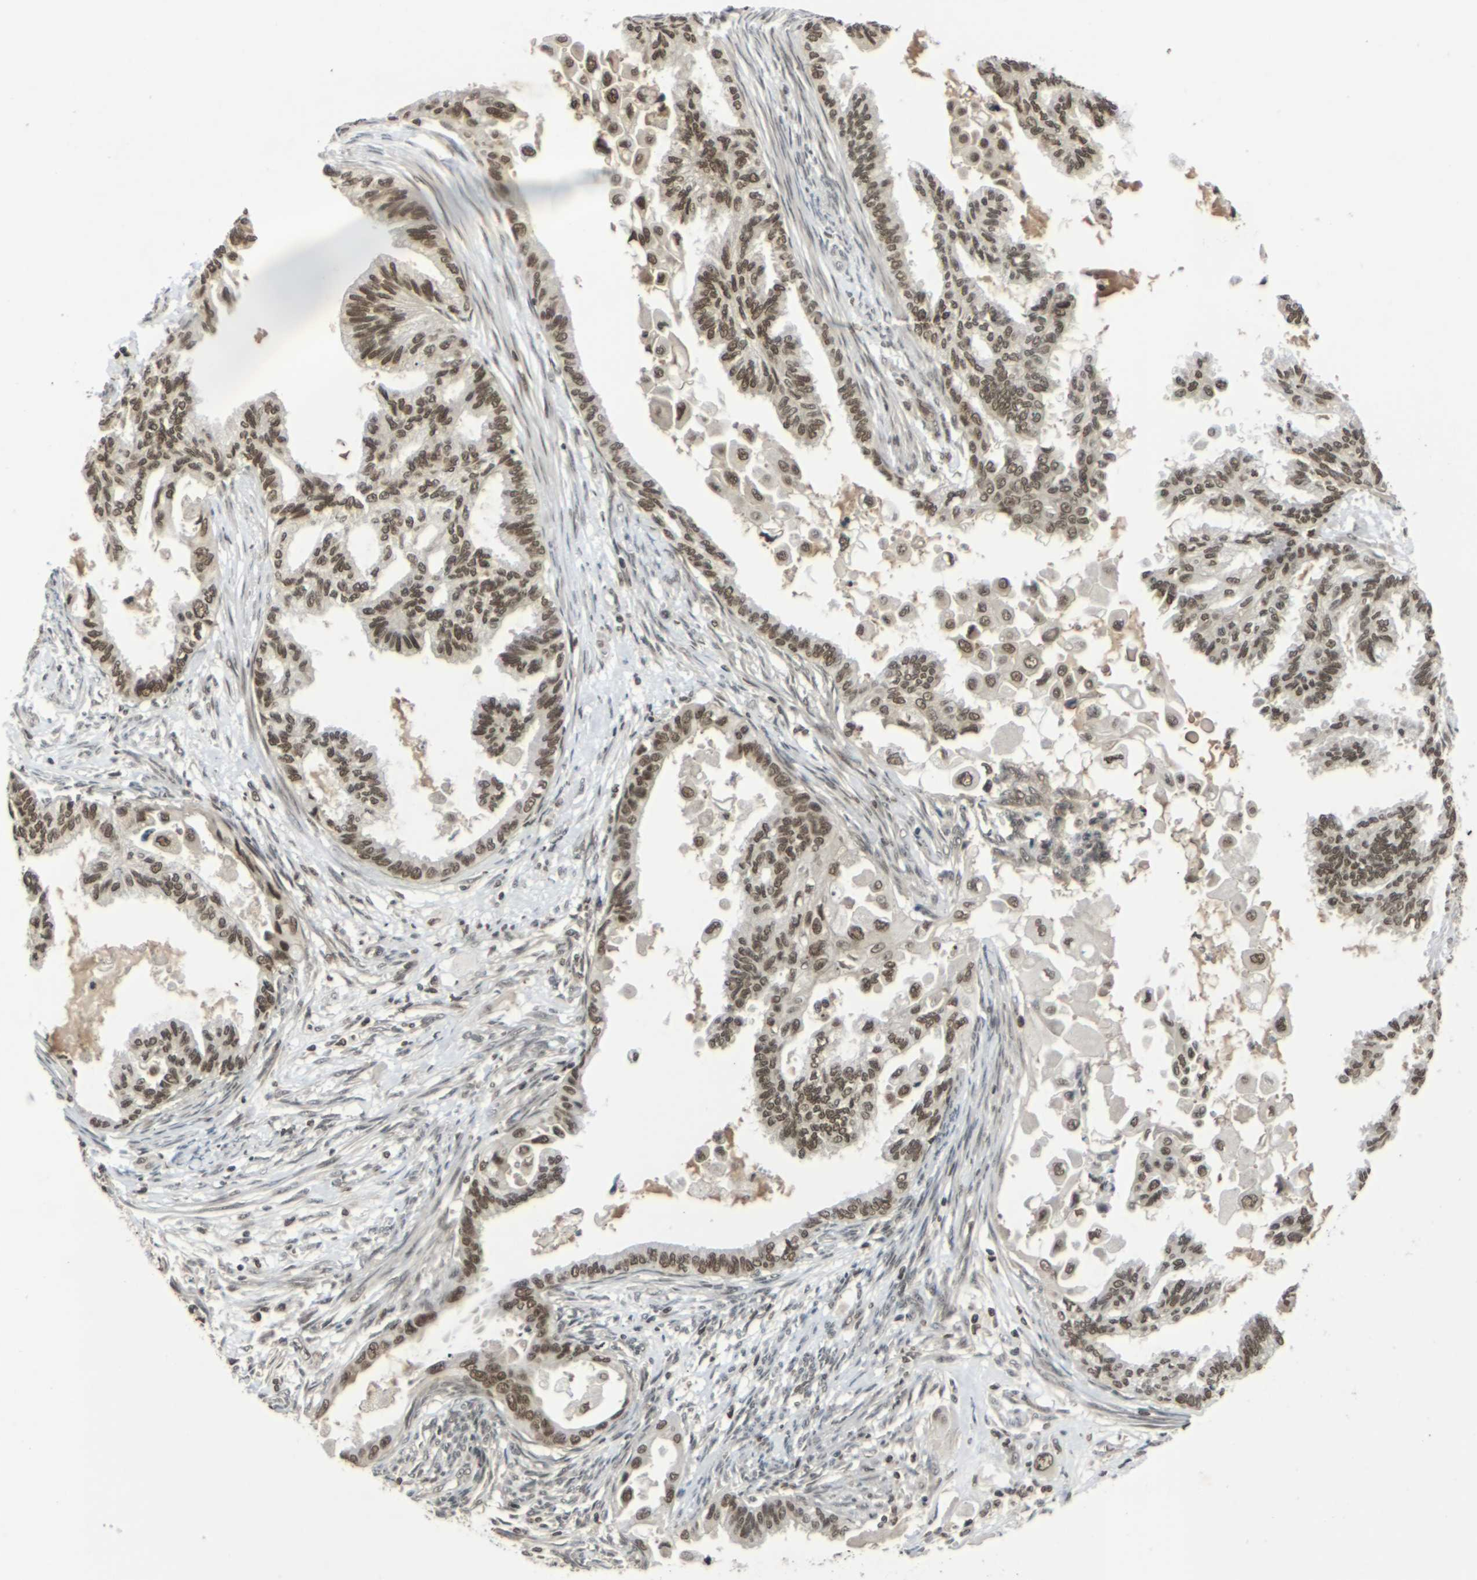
{"staining": {"intensity": "moderate", "quantity": ">75%", "location": "nuclear"}, "tissue": "cervical cancer", "cell_type": "Tumor cells", "image_type": "cancer", "snomed": [{"axis": "morphology", "description": "Normal tissue, NOS"}, {"axis": "morphology", "description": "Adenocarcinoma, NOS"}, {"axis": "topography", "description": "Cervix"}, {"axis": "topography", "description": "Endometrium"}], "caption": "Cervical adenocarcinoma was stained to show a protein in brown. There is medium levels of moderate nuclear expression in approximately >75% of tumor cells.", "gene": "NELFA", "patient": {"sex": "female", "age": 86}}